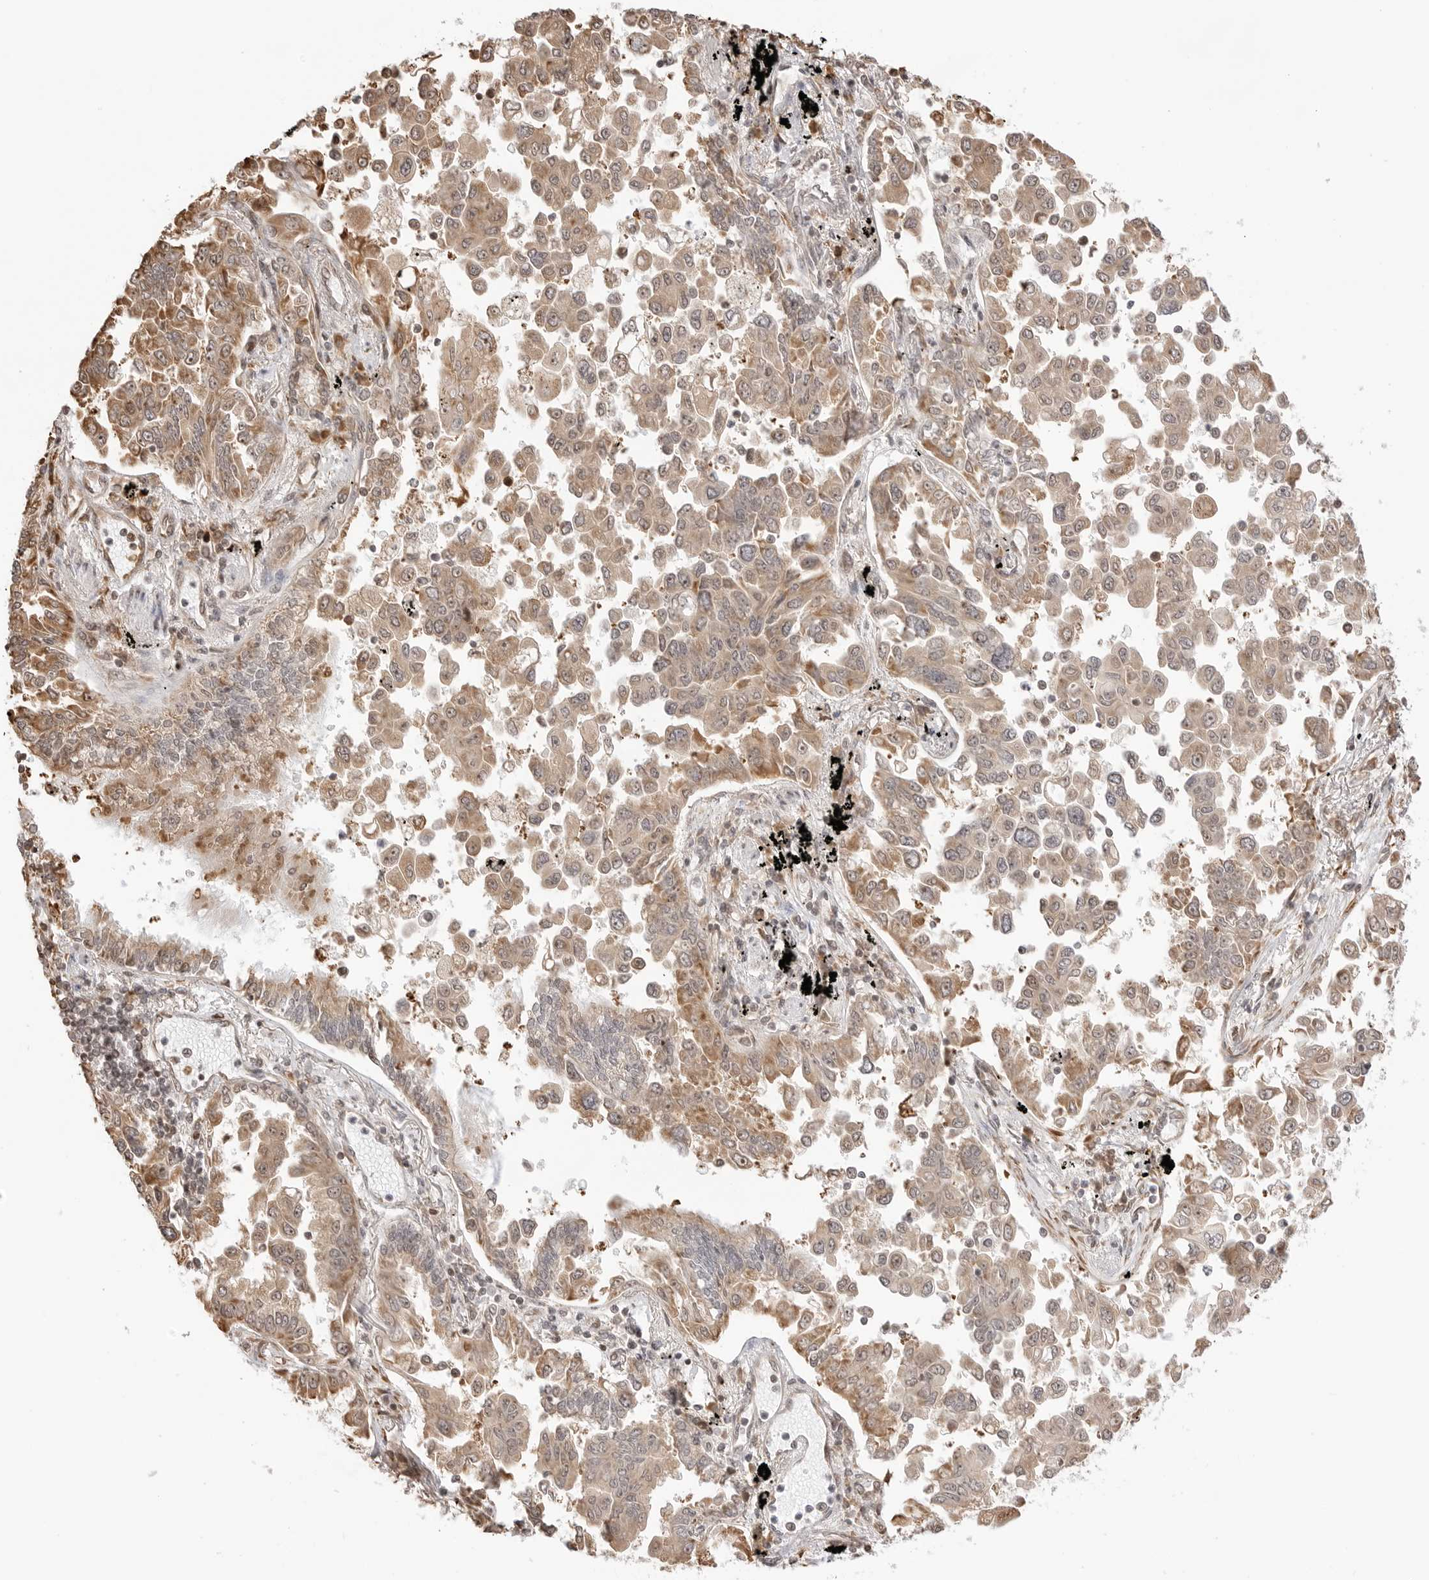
{"staining": {"intensity": "weak", "quantity": ">75%", "location": "cytoplasmic/membranous,nuclear"}, "tissue": "lung cancer", "cell_type": "Tumor cells", "image_type": "cancer", "snomed": [{"axis": "morphology", "description": "Adenocarcinoma, NOS"}, {"axis": "topography", "description": "Lung"}], "caption": "Adenocarcinoma (lung) stained for a protein (brown) demonstrates weak cytoplasmic/membranous and nuclear positive staining in about >75% of tumor cells.", "gene": "FKBP14", "patient": {"sex": "female", "age": 67}}